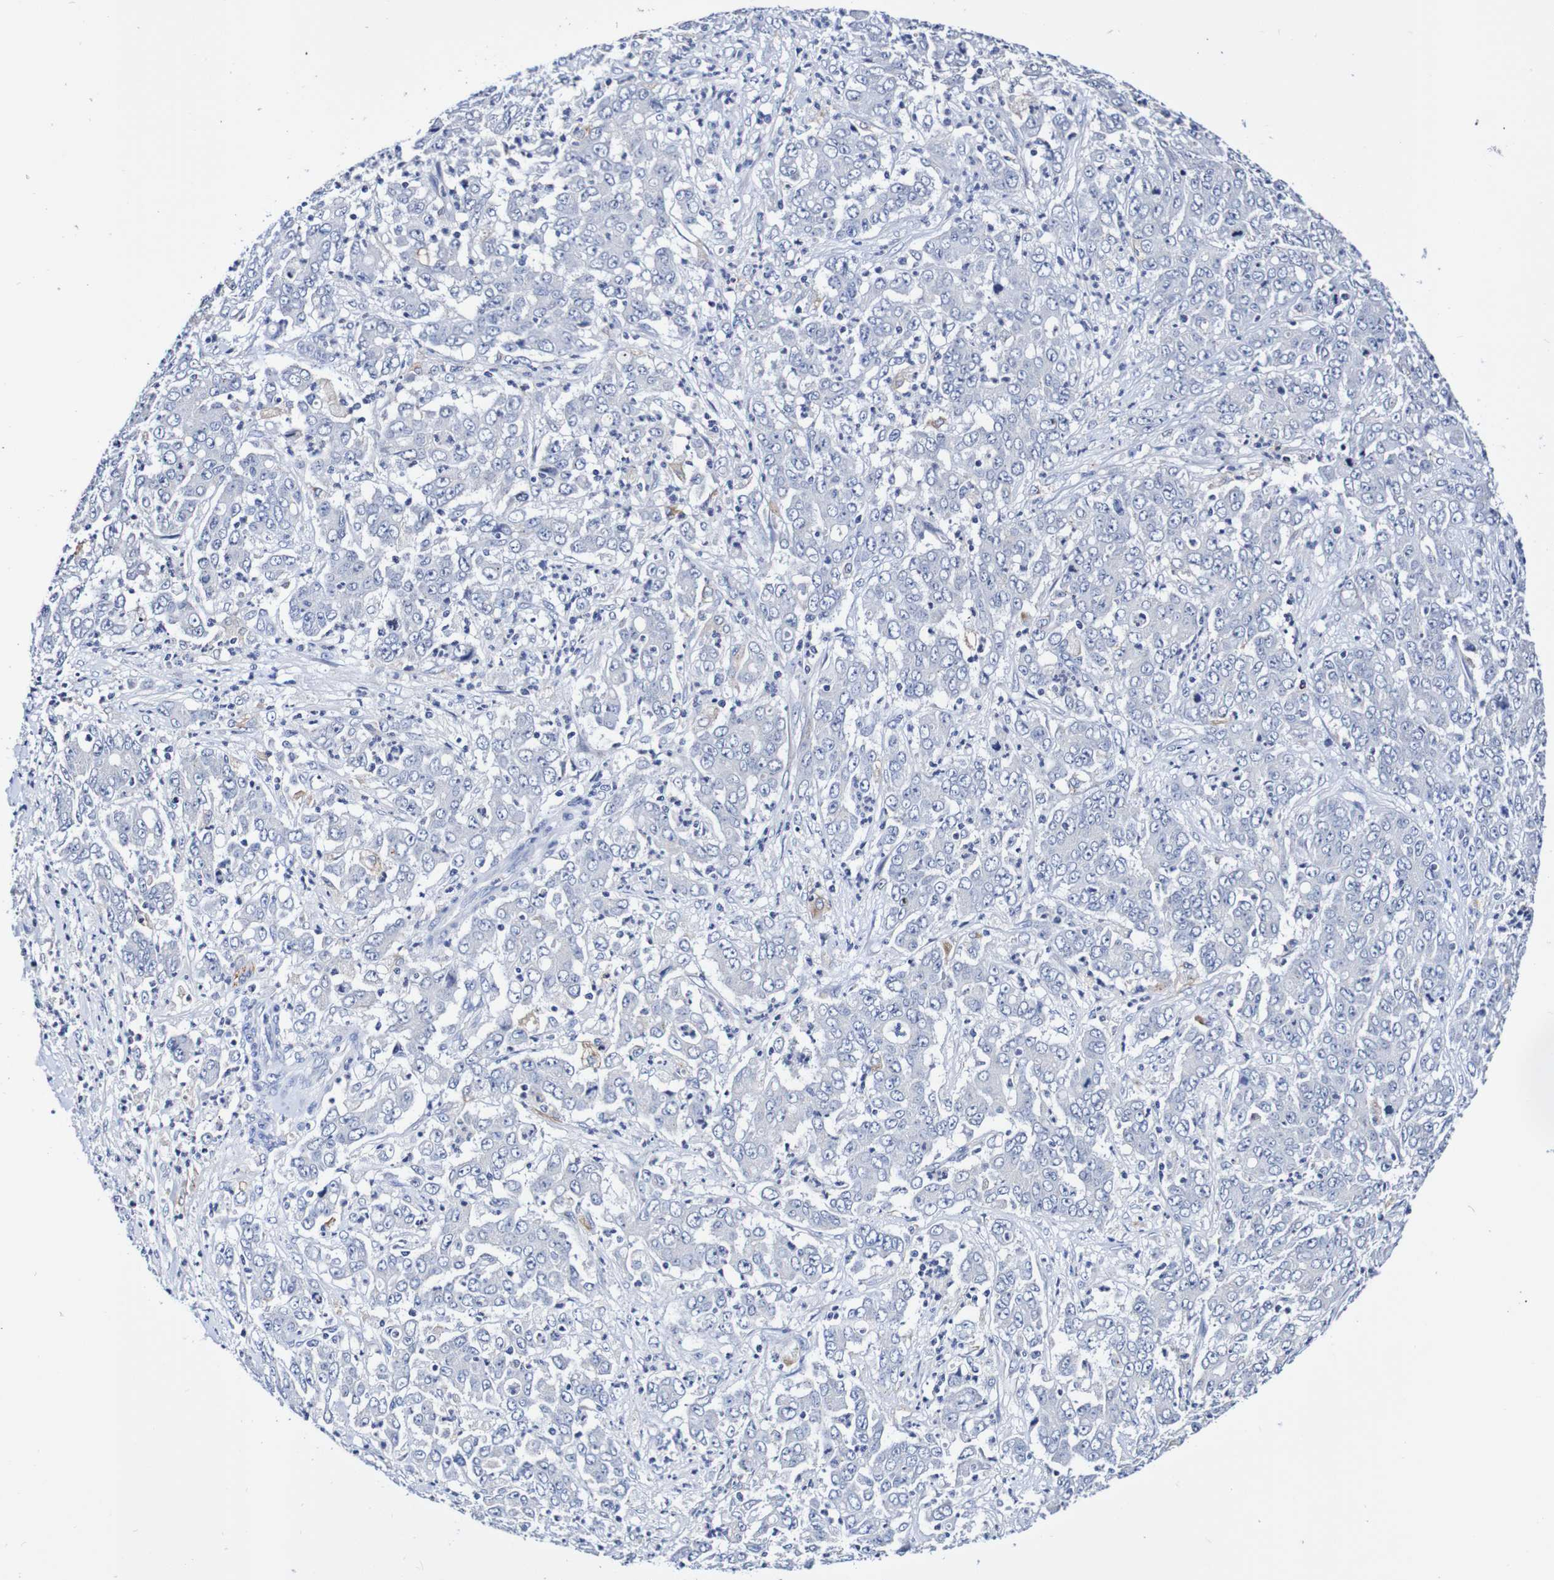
{"staining": {"intensity": "negative", "quantity": "none", "location": "none"}, "tissue": "stomach cancer", "cell_type": "Tumor cells", "image_type": "cancer", "snomed": [{"axis": "morphology", "description": "Adenocarcinoma, NOS"}, {"axis": "topography", "description": "Stomach, lower"}], "caption": "The immunohistochemistry micrograph has no significant positivity in tumor cells of adenocarcinoma (stomach) tissue. (Brightfield microscopy of DAB (3,3'-diaminobenzidine) immunohistochemistry (IHC) at high magnification).", "gene": "SEZ6", "patient": {"sex": "female", "age": 71}}